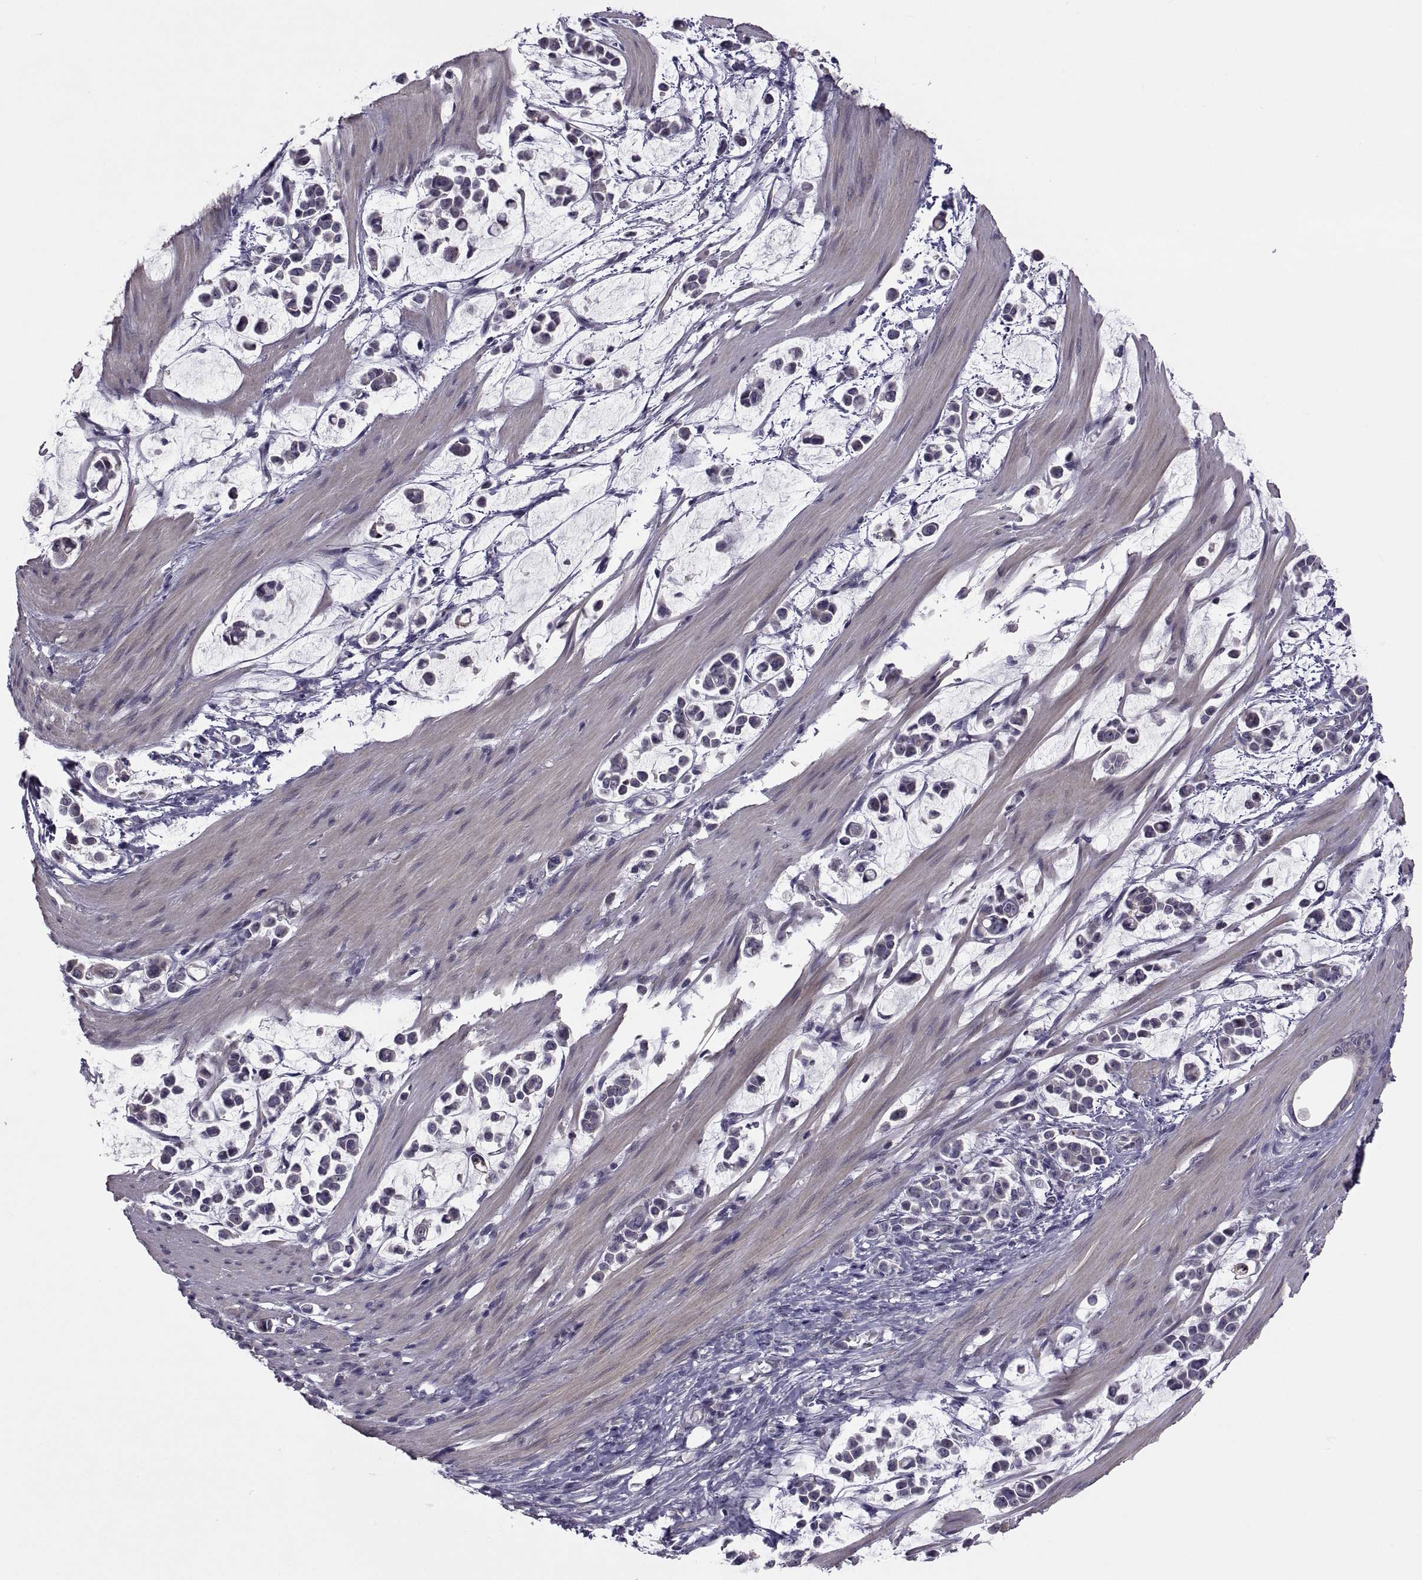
{"staining": {"intensity": "negative", "quantity": "none", "location": "none"}, "tissue": "stomach cancer", "cell_type": "Tumor cells", "image_type": "cancer", "snomed": [{"axis": "morphology", "description": "Adenocarcinoma, NOS"}, {"axis": "topography", "description": "Stomach"}], "caption": "This is an IHC histopathology image of human stomach cancer. There is no positivity in tumor cells.", "gene": "NPTX2", "patient": {"sex": "male", "age": 82}}